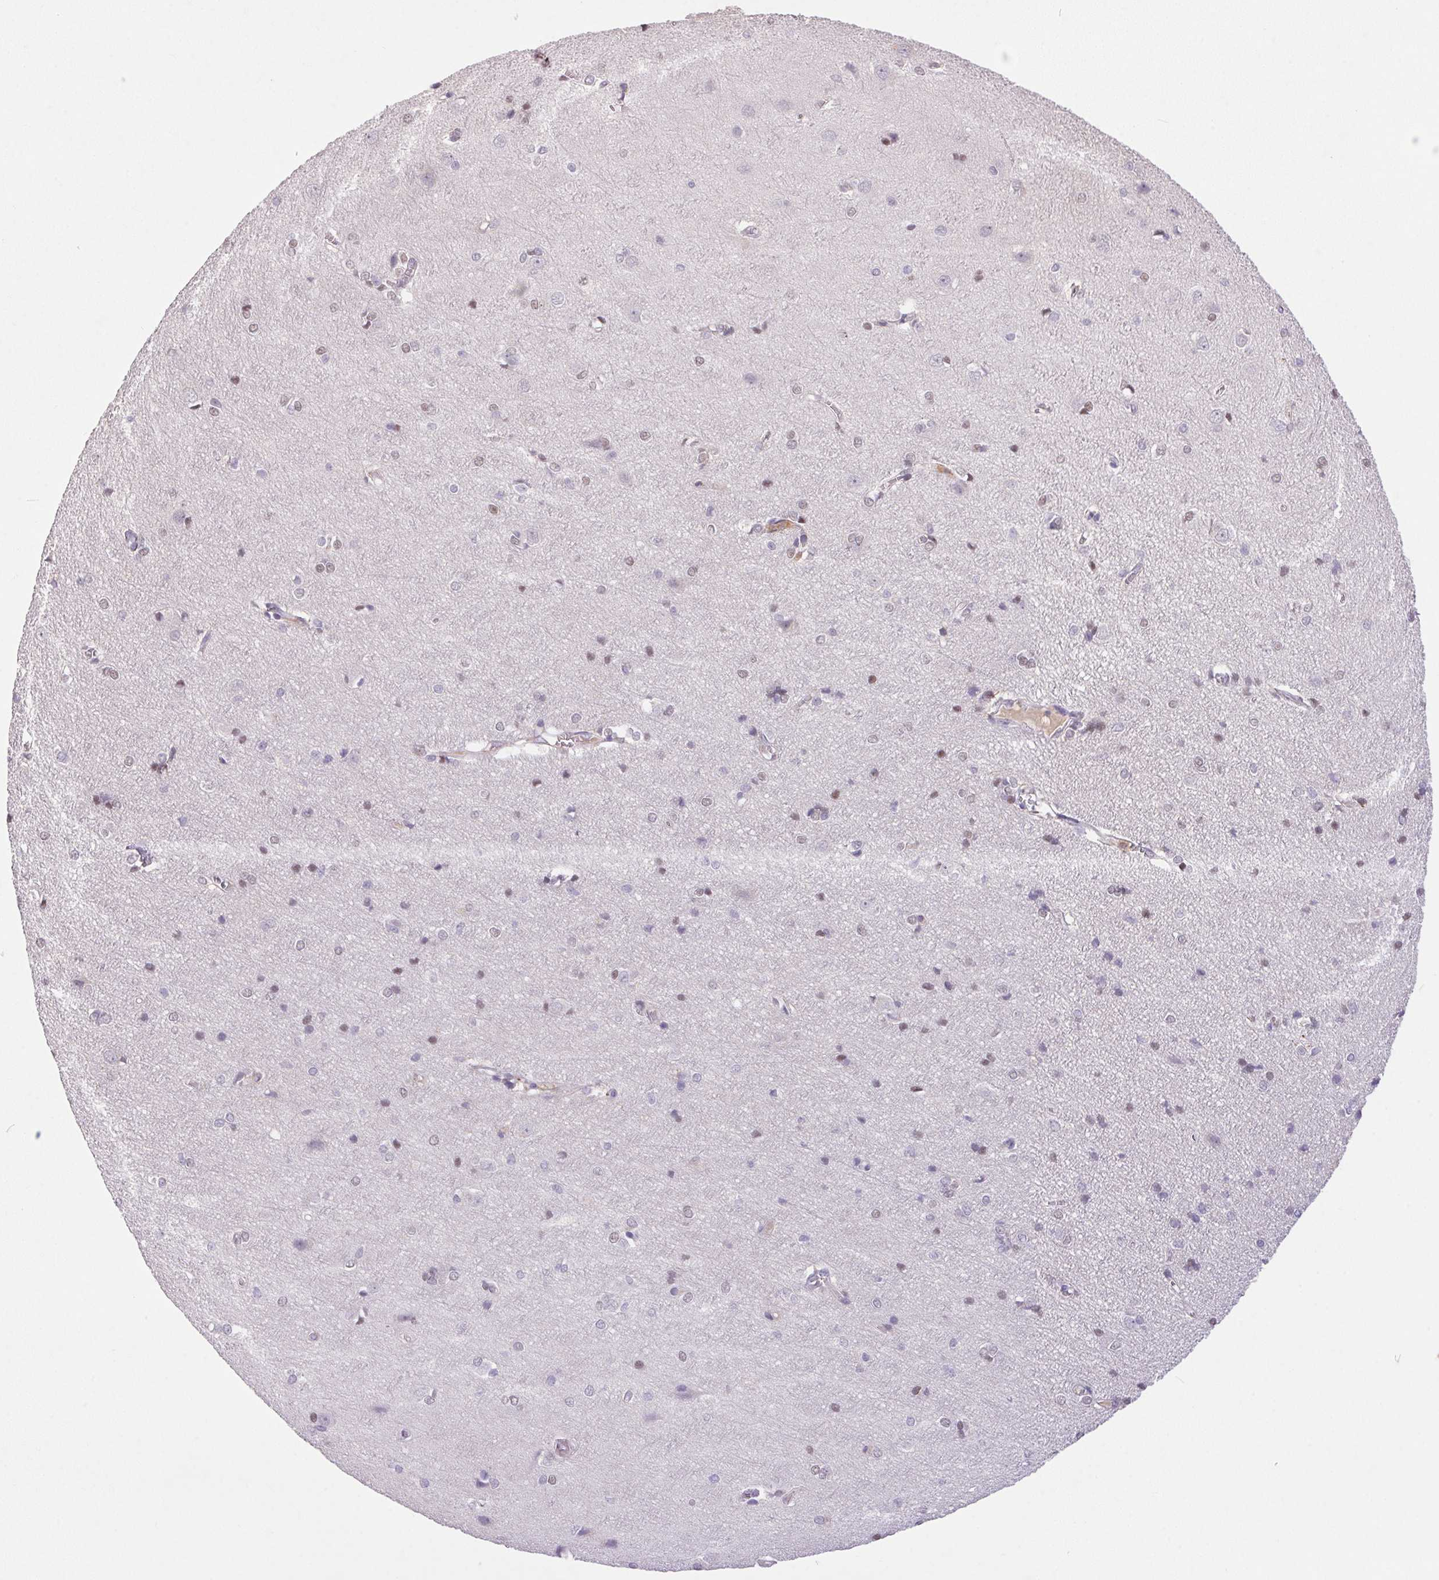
{"staining": {"intensity": "negative", "quantity": "none", "location": "none"}, "tissue": "cerebral cortex", "cell_type": "Endothelial cells", "image_type": "normal", "snomed": [{"axis": "morphology", "description": "Normal tissue, NOS"}, {"axis": "topography", "description": "Cerebral cortex"}], "caption": "DAB immunohistochemical staining of unremarkable human cerebral cortex shows no significant staining in endothelial cells. (Immunohistochemistry (ihc), brightfield microscopy, high magnification).", "gene": "TRDN", "patient": {"sex": "male", "age": 37}}